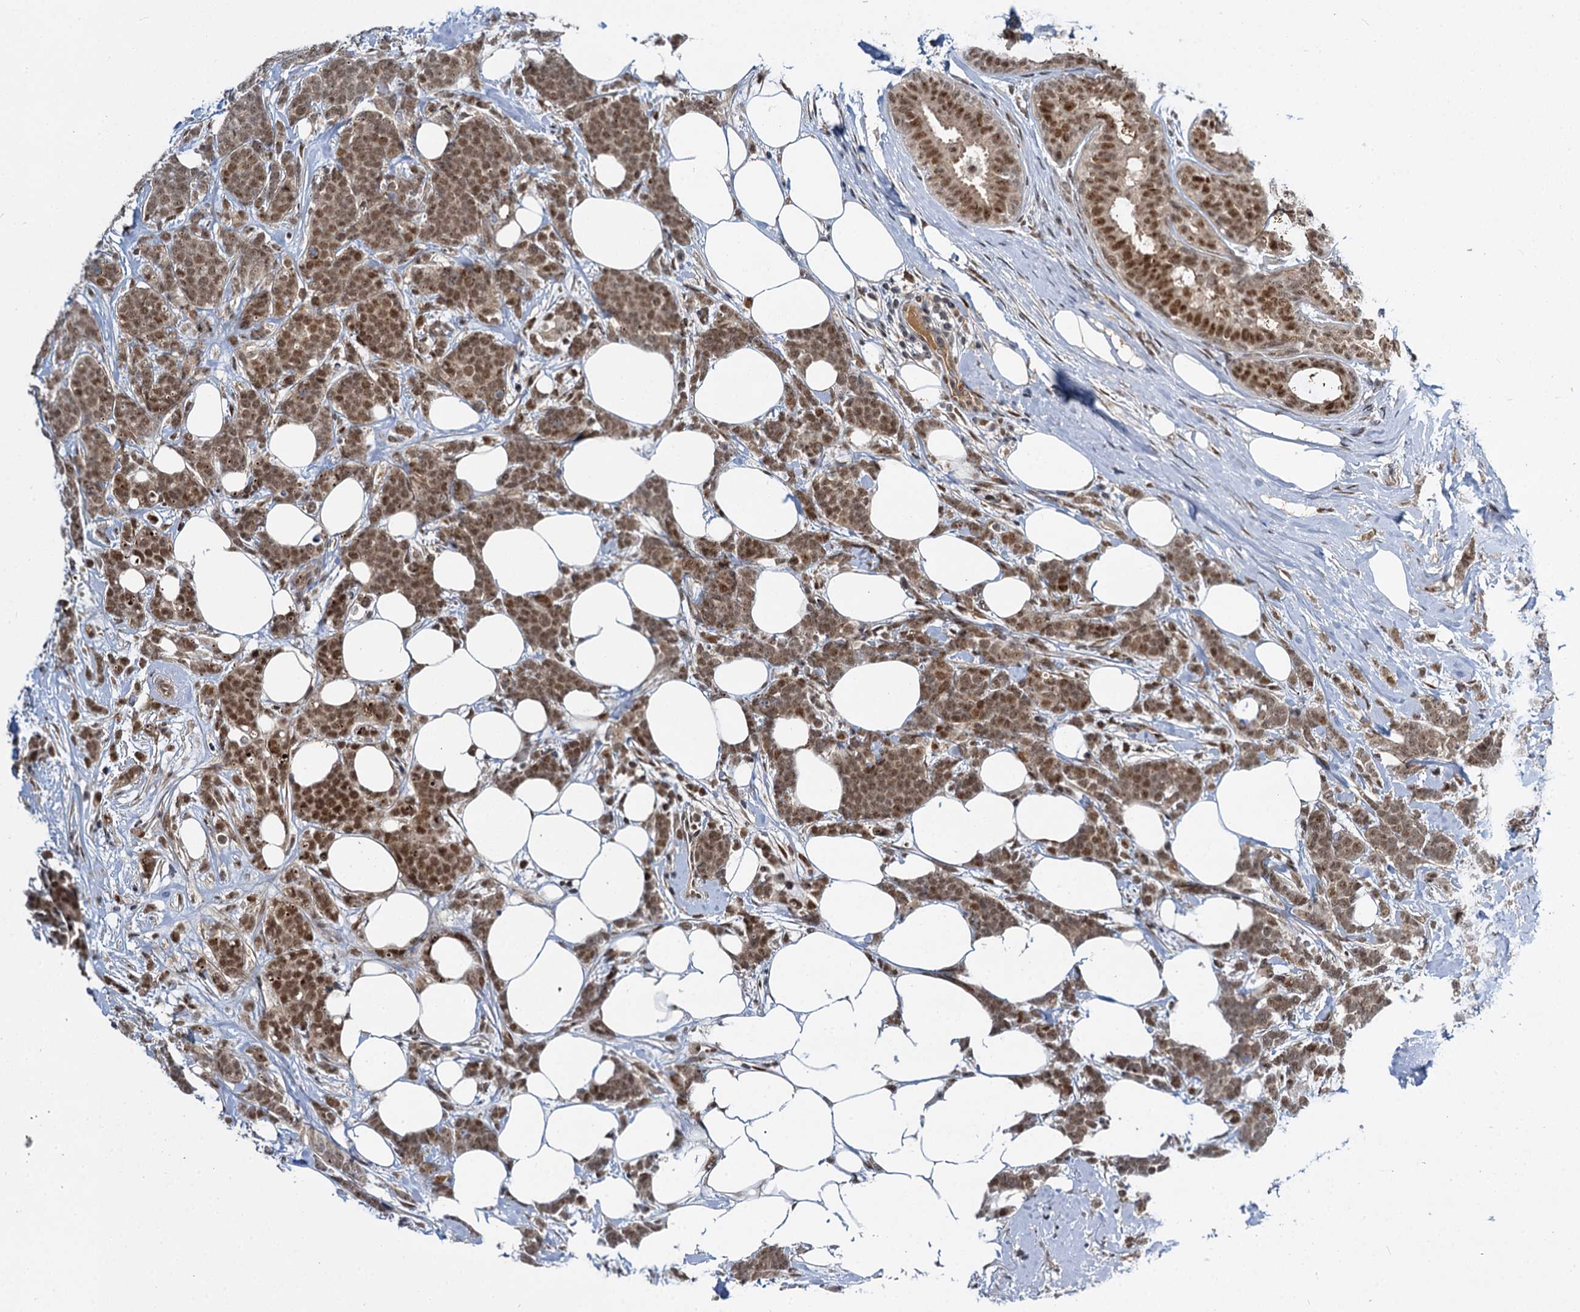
{"staining": {"intensity": "moderate", "quantity": ">75%", "location": "cytoplasmic/membranous,nuclear"}, "tissue": "breast cancer", "cell_type": "Tumor cells", "image_type": "cancer", "snomed": [{"axis": "morphology", "description": "Lobular carcinoma"}, {"axis": "topography", "description": "Breast"}], "caption": "DAB immunohistochemical staining of lobular carcinoma (breast) displays moderate cytoplasmic/membranous and nuclear protein staining in about >75% of tumor cells.", "gene": "MBD6", "patient": {"sex": "female", "age": 58}}